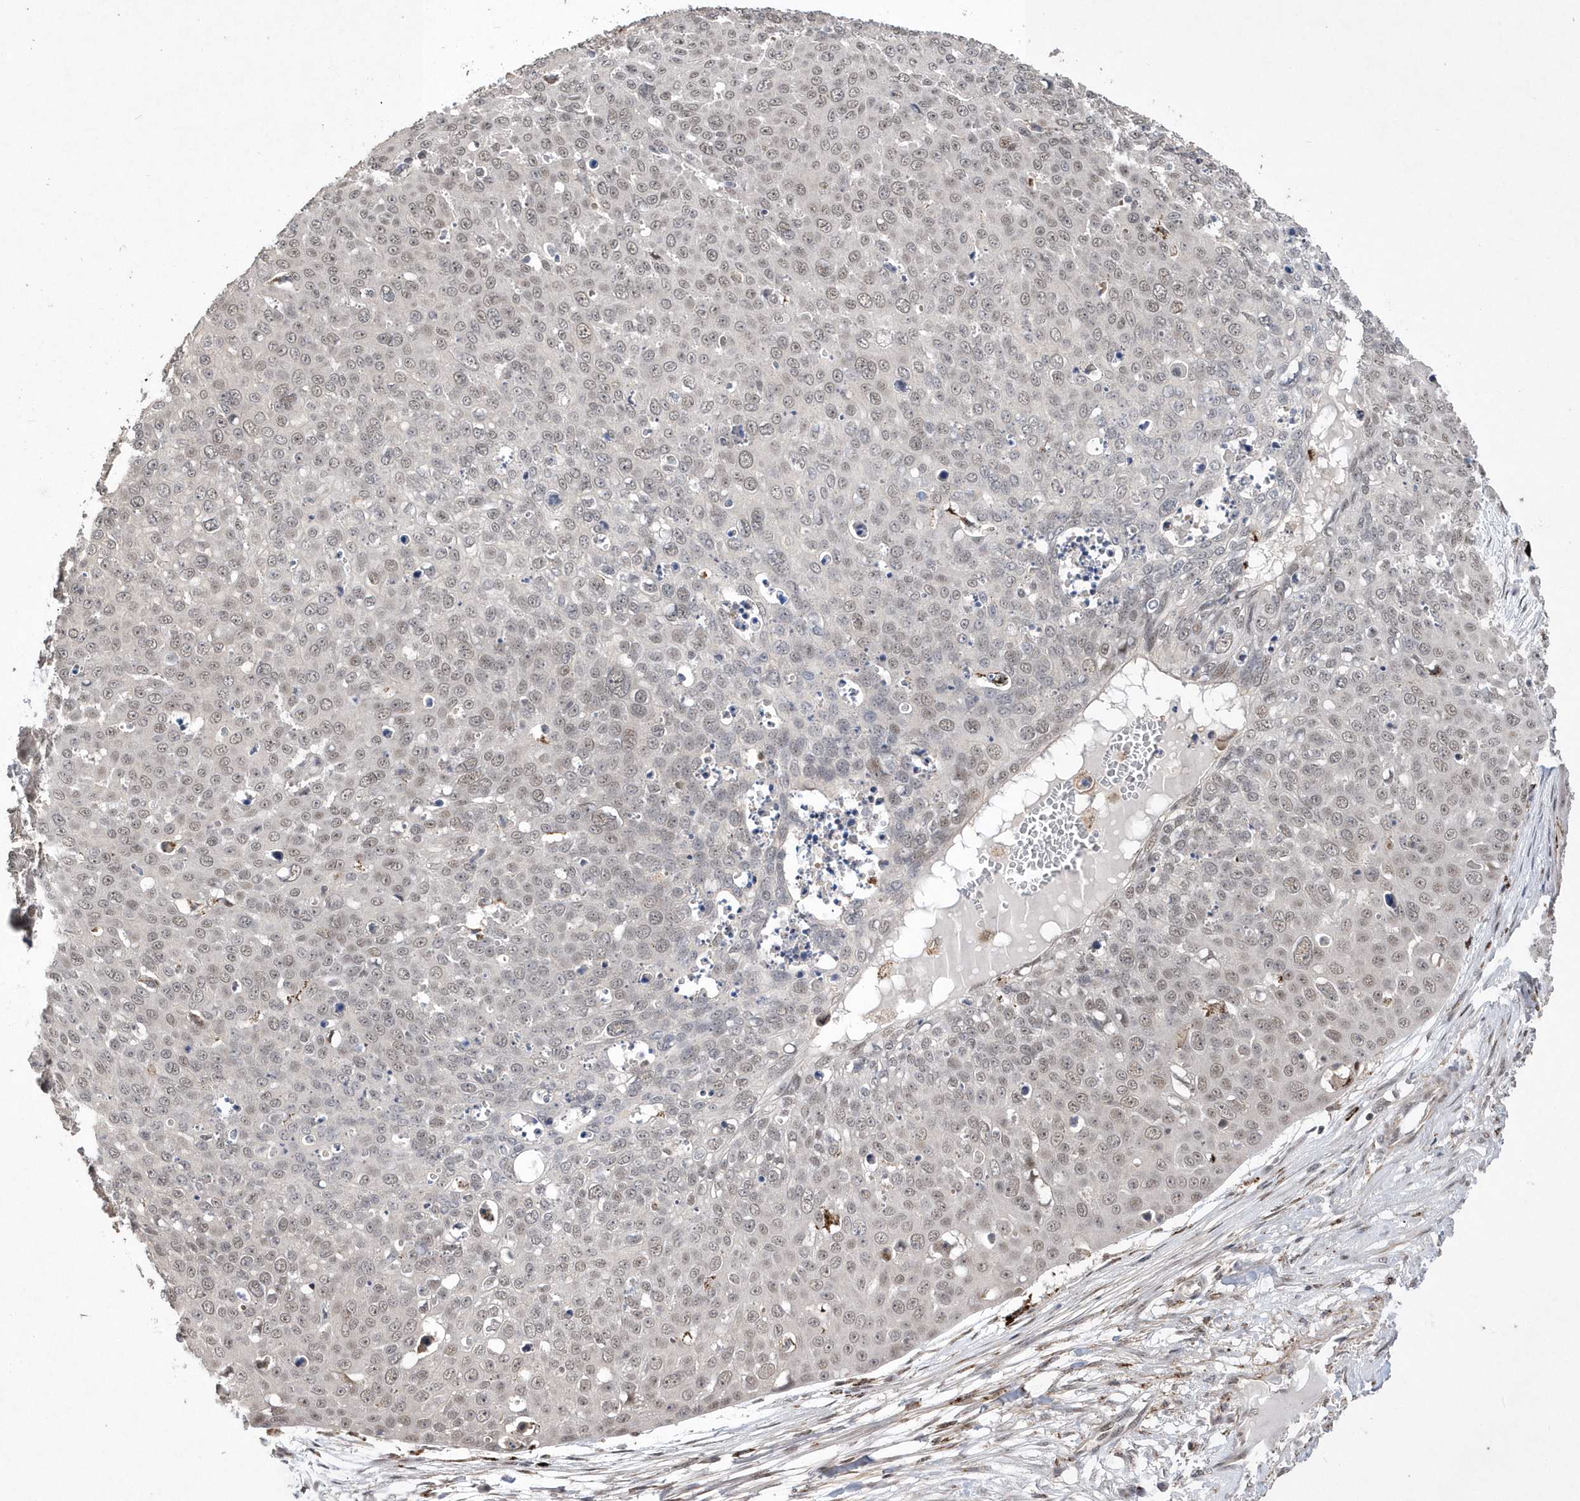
{"staining": {"intensity": "weak", "quantity": ">75%", "location": "nuclear"}, "tissue": "skin cancer", "cell_type": "Tumor cells", "image_type": "cancer", "snomed": [{"axis": "morphology", "description": "Squamous cell carcinoma, NOS"}, {"axis": "topography", "description": "Skin"}], "caption": "Skin squamous cell carcinoma tissue displays weak nuclear expression in approximately >75% of tumor cells, visualized by immunohistochemistry.", "gene": "BOD1L1", "patient": {"sex": "male", "age": 71}}